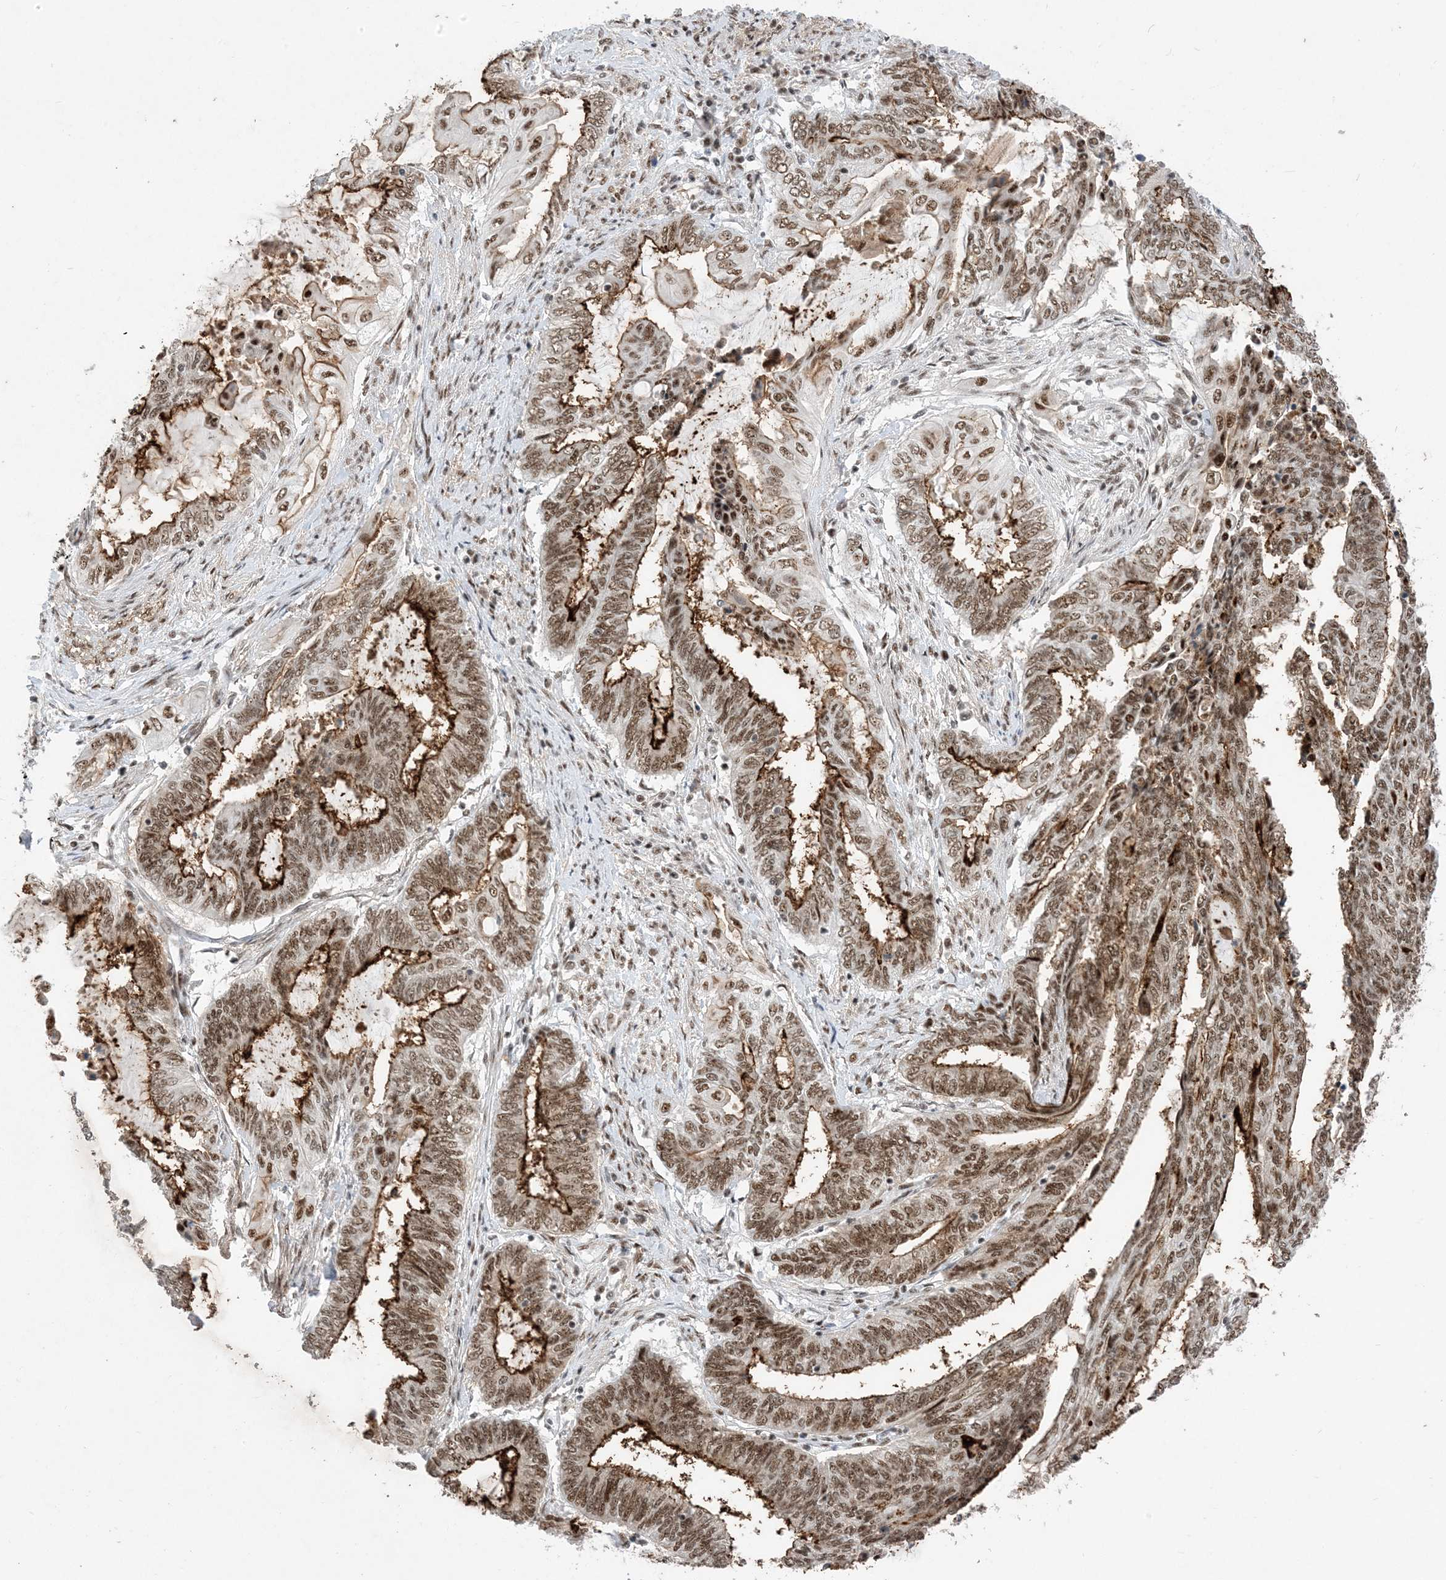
{"staining": {"intensity": "moderate", "quantity": ">75%", "location": "cytoplasmic/membranous,nuclear"}, "tissue": "endometrial cancer", "cell_type": "Tumor cells", "image_type": "cancer", "snomed": [{"axis": "morphology", "description": "Adenocarcinoma, NOS"}, {"axis": "topography", "description": "Uterus"}, {"axis": "topography", "description": "Endometrium"}], "caption": "A photomicrograph showing moderate cytoplasmic/membranous and nuclear expression in approximately >75% of tumor cells in endometrial adenocarcinoma, as visualized by brown immunohistochemical staining.", "gene": "SF3A3", "patient": {"sex": "female", "age": 70}}